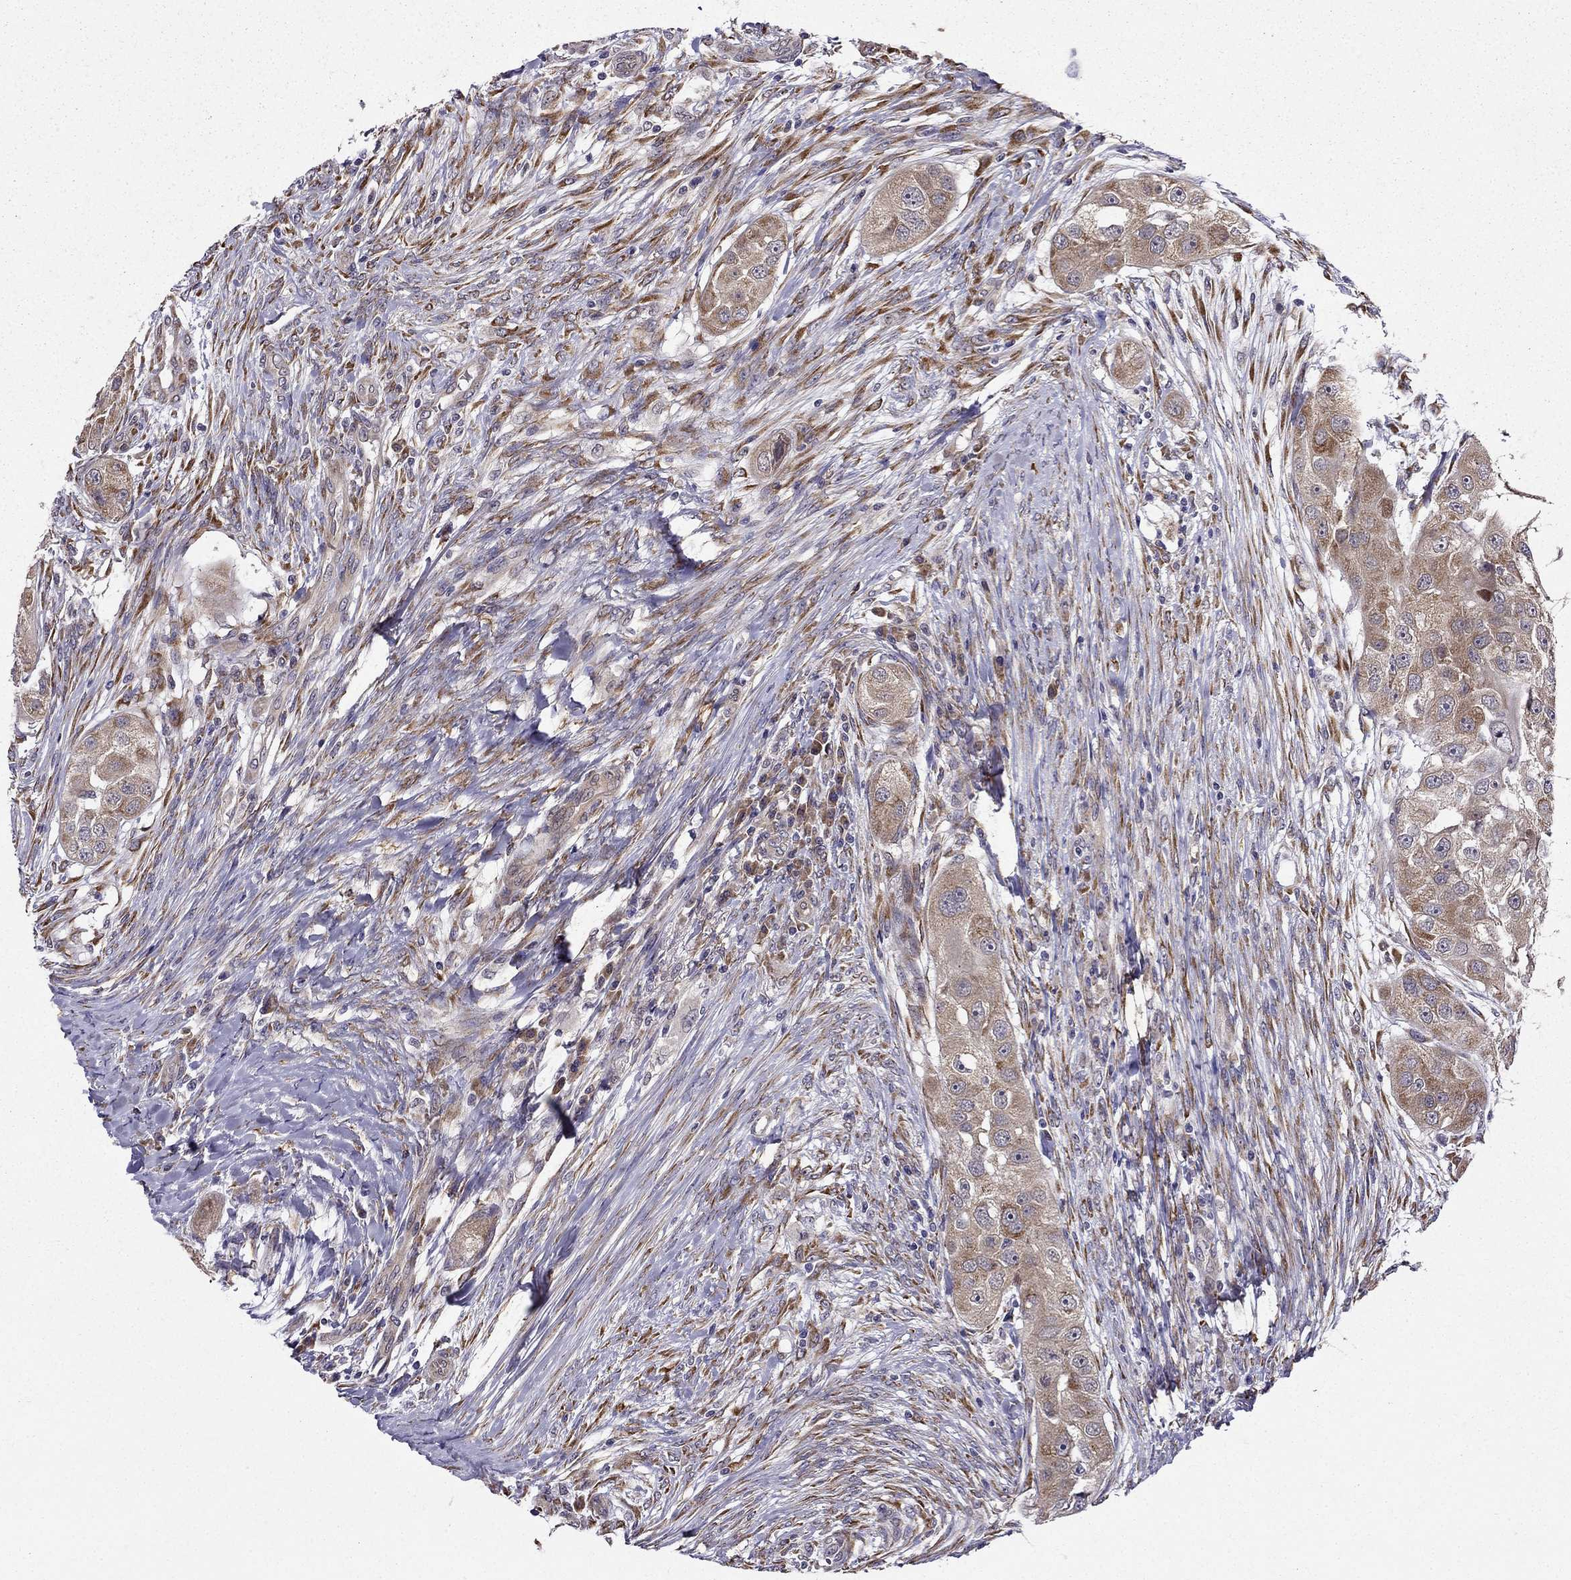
{"staining": {"intensity": "moderate", "quantity": "<25%", "location": "cytoplasmic/membranous"}, "tissue": "head and neck cancer", "cell_type": "Tumor cells", "image_type": "cancer", "snomed": [{"axis": "morphology", "description": "Squamous cell carcinoma, NOS"}, {"axis": "topography", "description": "Head-Neck"}], "caption": "Tumor cells display low levels of moderate cytoplasmic/membranous staining in about <25% of cells in human head and neck cancer.", "gene": "ARHGEF28", "patient": {"sex": "male", "age": 51}}